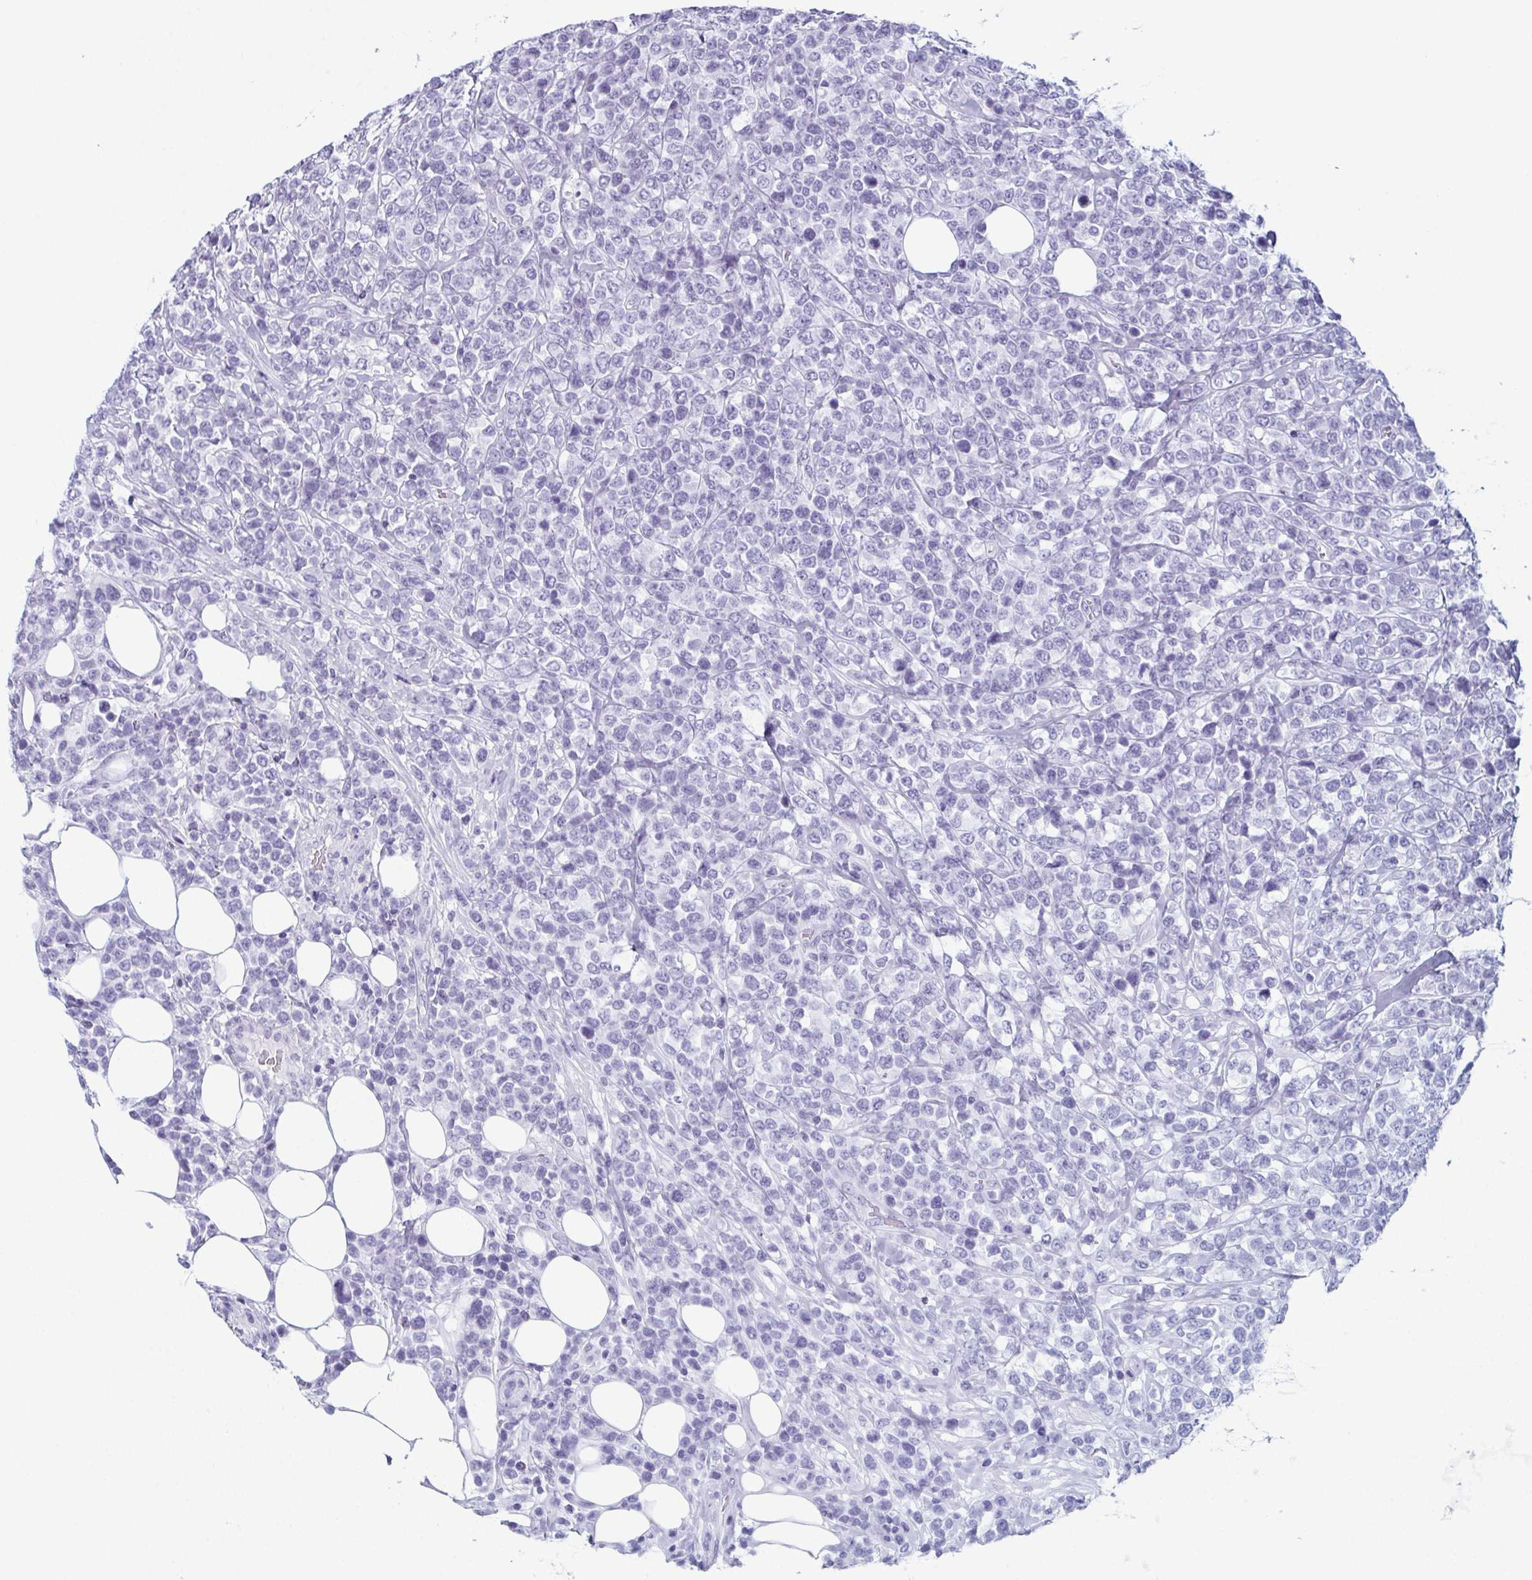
{"staining": {"intensity": "negative", "quantity": "none", "location": "none"}, "tissue": "lymphoma", "cell_type": "Tumor cells", "image_type": "cancer", "snomed": [{"axis": "morphology", "description": "Malignant lymphoma, non-Hodgkin's type, High grade"}, {"axis": "topography", "description": "Soft tissue"}], "caption": "This is a image of IHC staining of lymphoma, which shows no expression in tumor cells.", "gene": "ENKUR", "patient": {"sex": "female", "age": 56}}